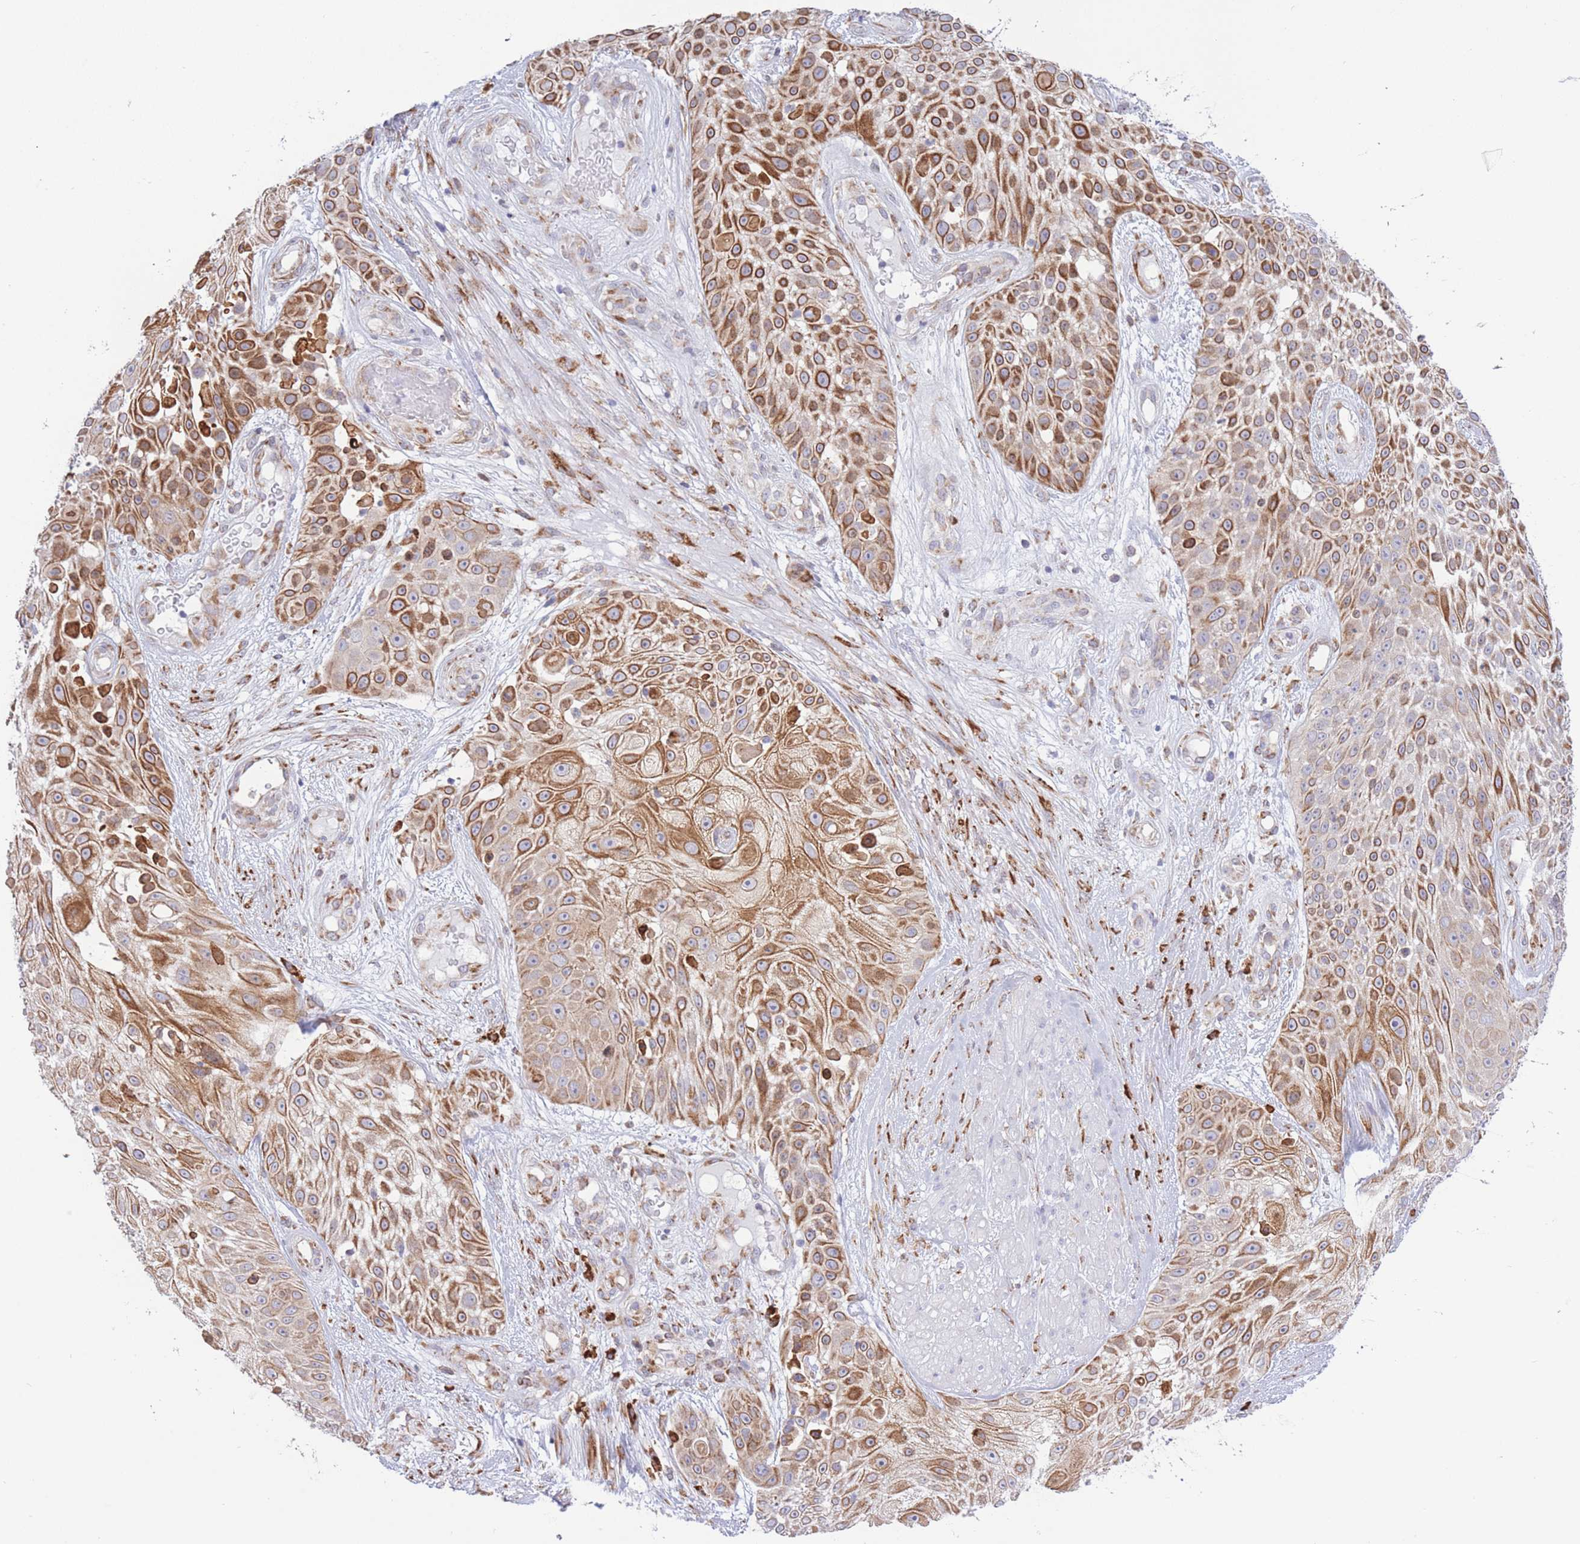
{"staining": {"intensity": "moderate", "quantity": ">75%", "location": "cytoplasmic/membranous"}, "tissue": "skin cancer", "cell_type": "Tumor cells", "image_type": "cancer", "snomed": [{"axis": "morphology", "description": "Squamous cell carcinoma, NOS"}, {"axis": "topography", "description": "Skin"}], "caption": "Immunohistochemical staining of human skin cancer displays medium levels of moderate cytoplasmic/membranous positivity in about >75% of tumor cells.", "gene": "MYDGF", "patient": {"sex": "female", "age": 86}}